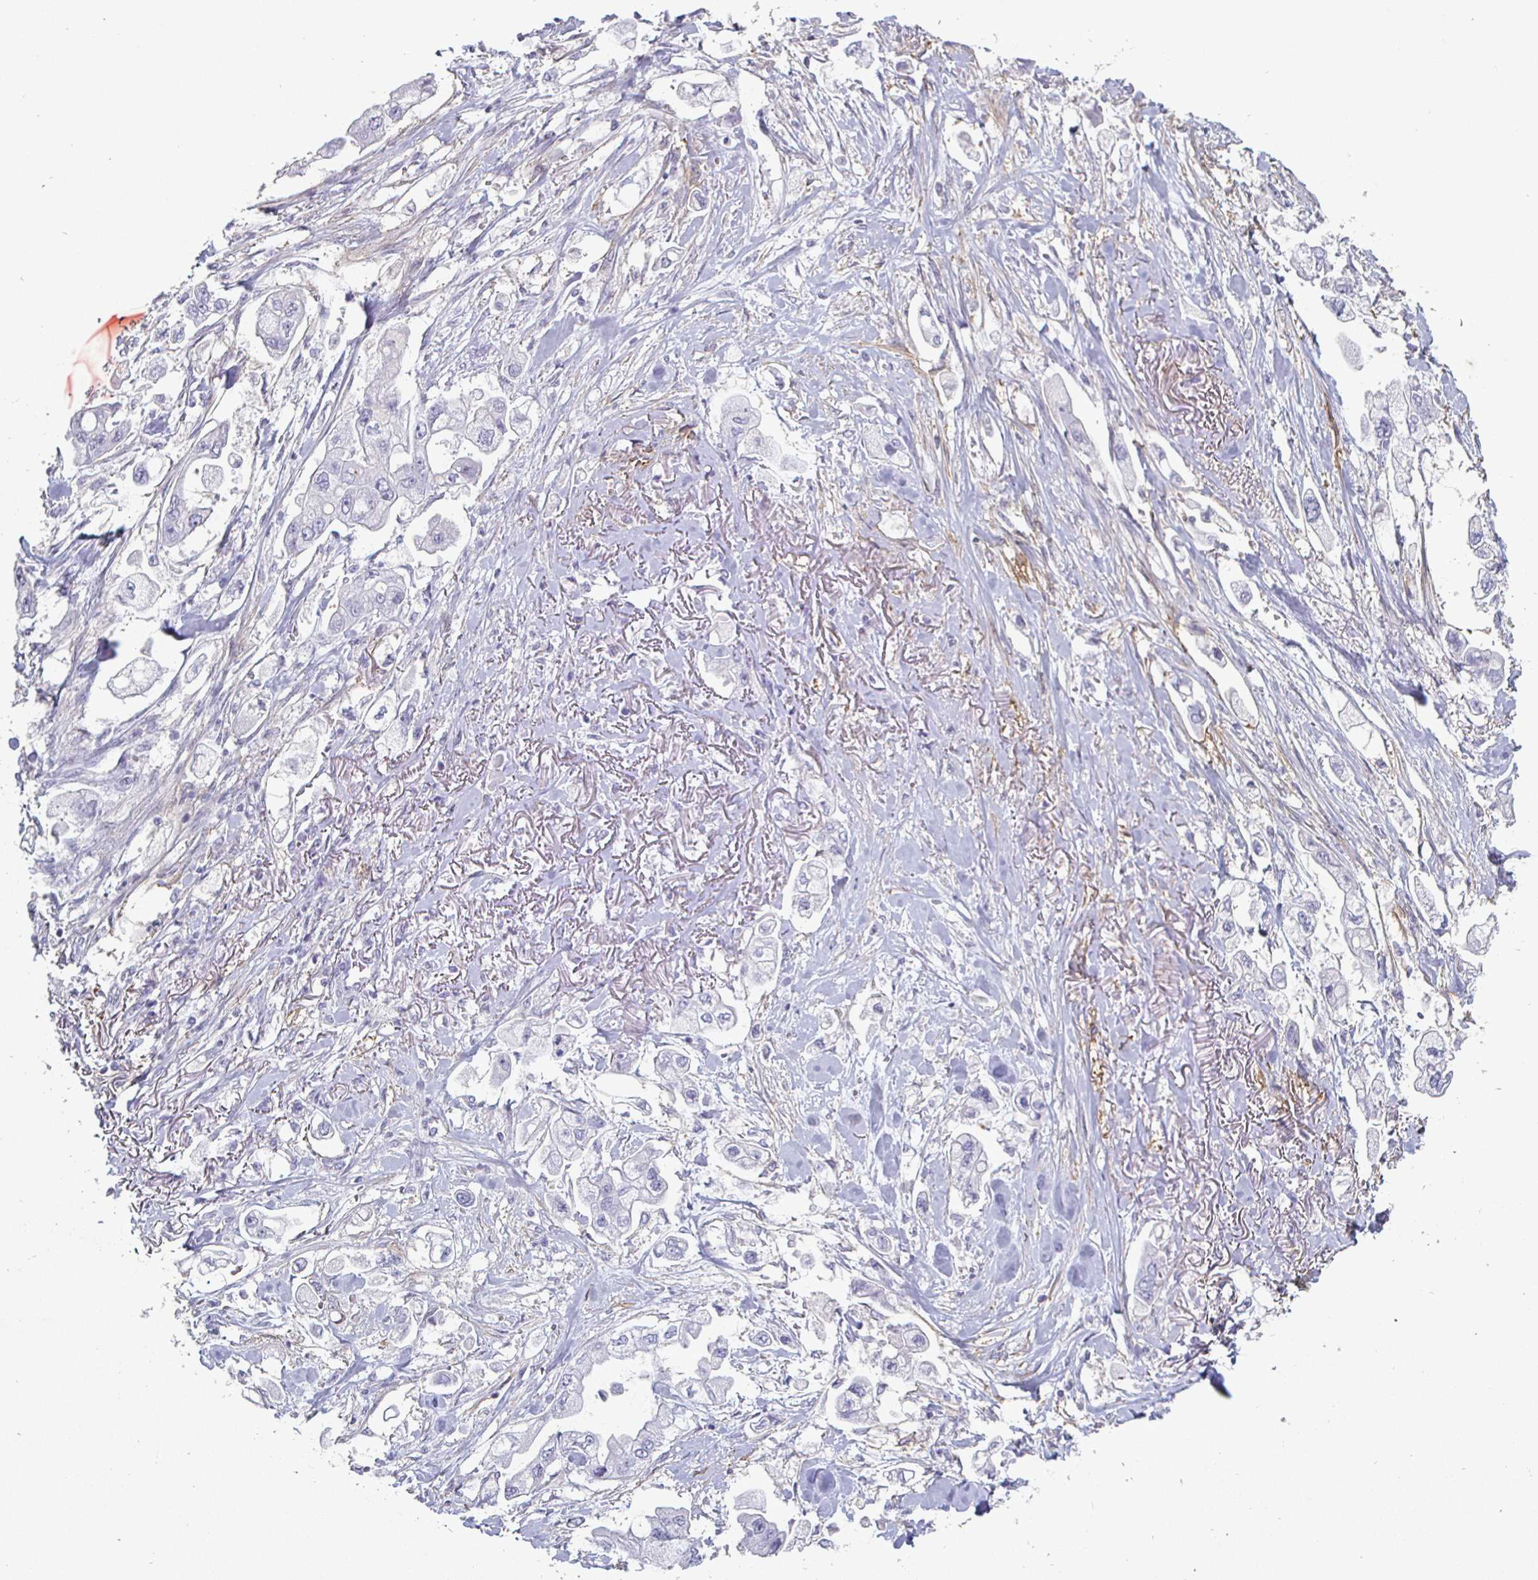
{"staining": {"intensity": "negative", "quantity": "none", "location": "none"}, "tissue": "stomach cancer", "cell_type": "Tumor cells", "image_type": "cancer", "snomed": [{"axis": "morphology", "description": "Adenocarcinoma, NOS"}, {"axis": "topography", "description": "Stomach"}], "caption": "This is an immunohistochemistry (IHC) micrograph of human stomach adenocarcinoma. There is no expression in tumor cells.", "gene": "ENPP1", "patient": {"sex": "male", "age": 62}}